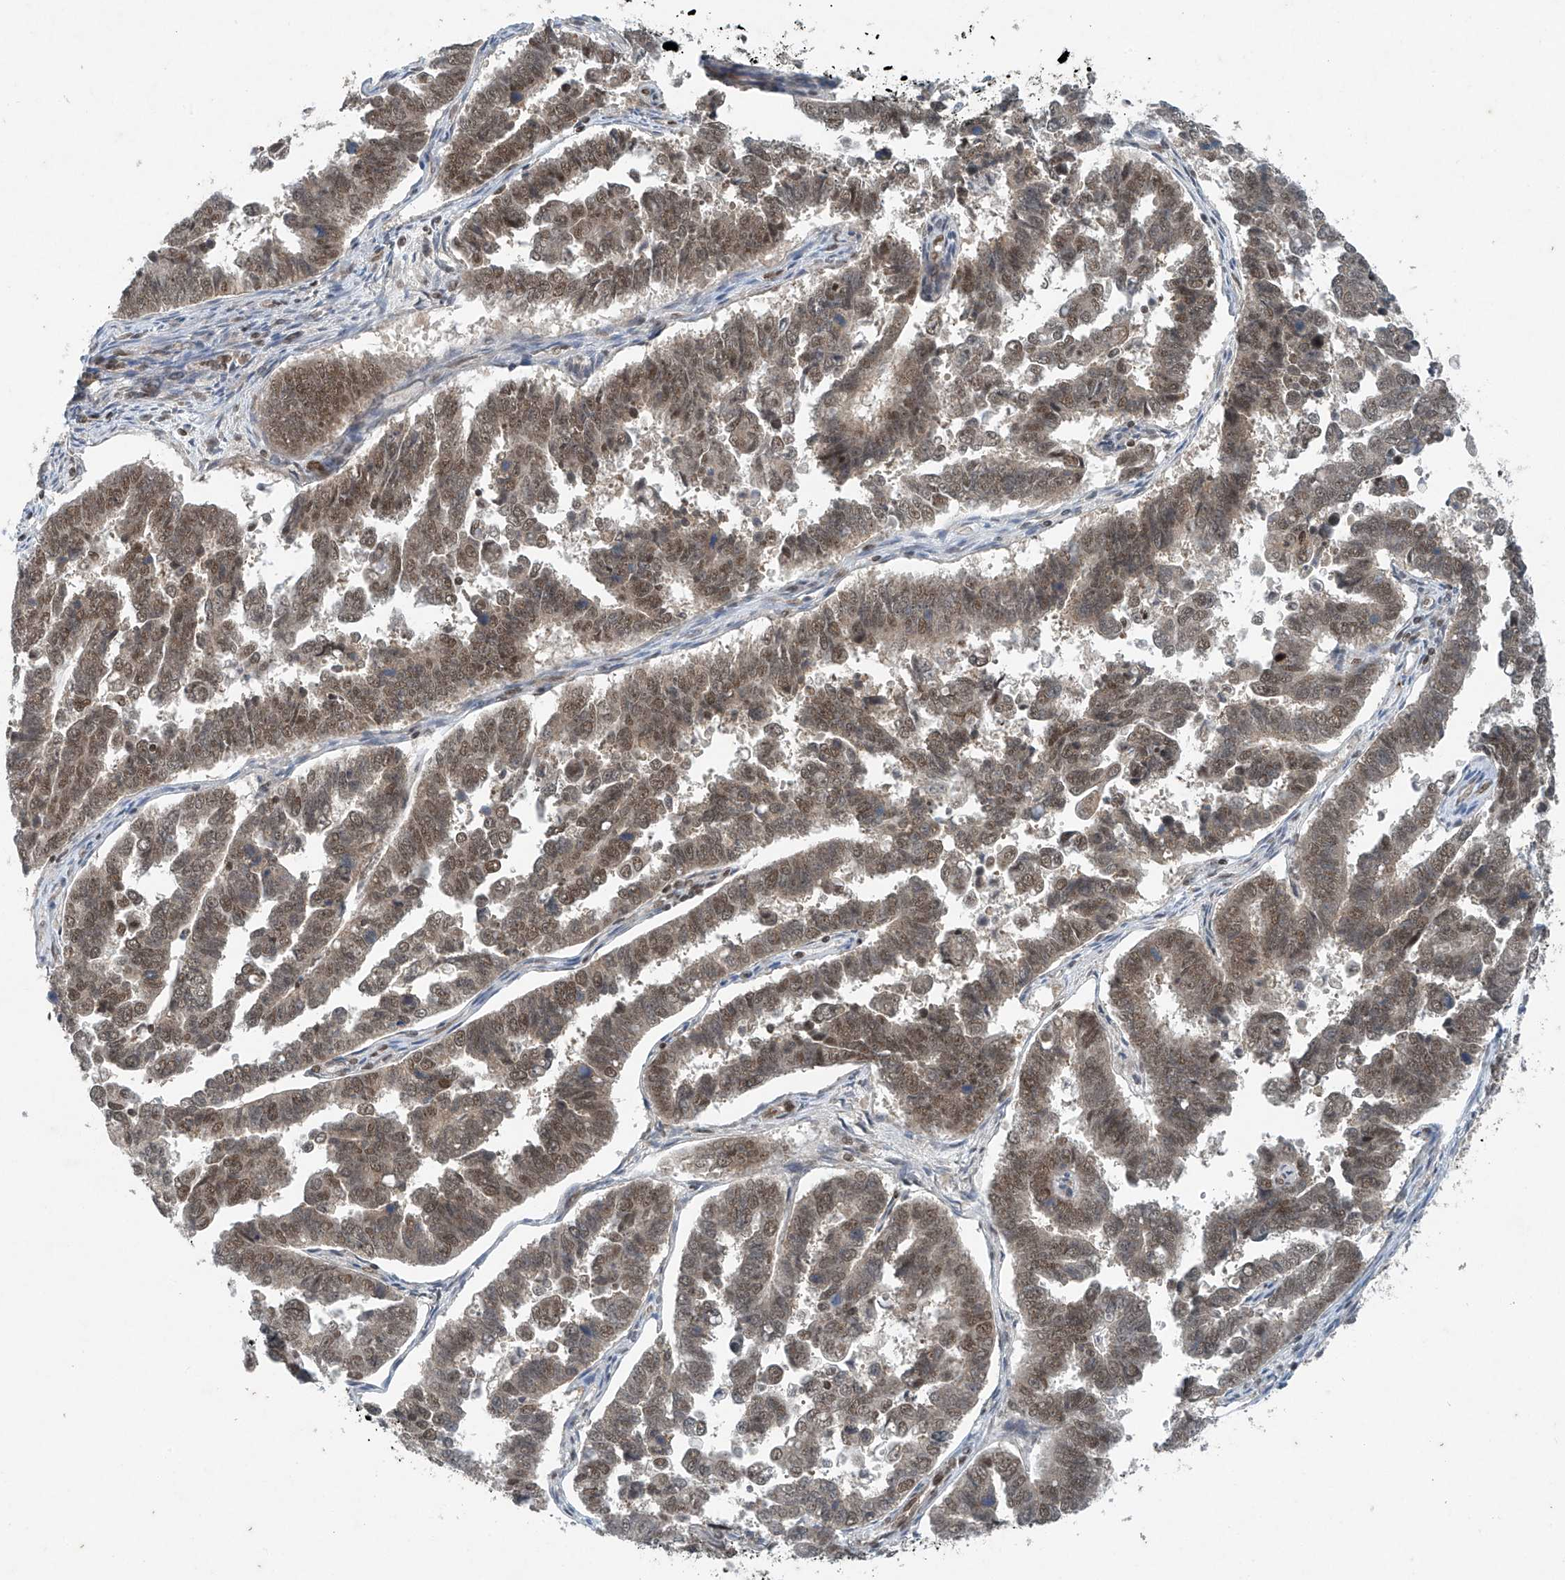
{"staining": {"intensity": "weak", "quantity": ">75%", "location": "nuclear"}, "tissue": "endometrial cancer", "cell_type": "Tumor cells", "image_type": "cancer", "snomed": [{"axis": "morphology", "description": "Adenocarcinoma, NOS"}, {"axis": "topography", "description": "Endometrium"}], "caption": "Endometrial cancer (adenocarcinoma) stained for a protein (brown) exhibits weak nuclear positive staining in about >75% of tumor cells.", "gene": "TAF8", "patient": {"sex": "female", "age": 75}}